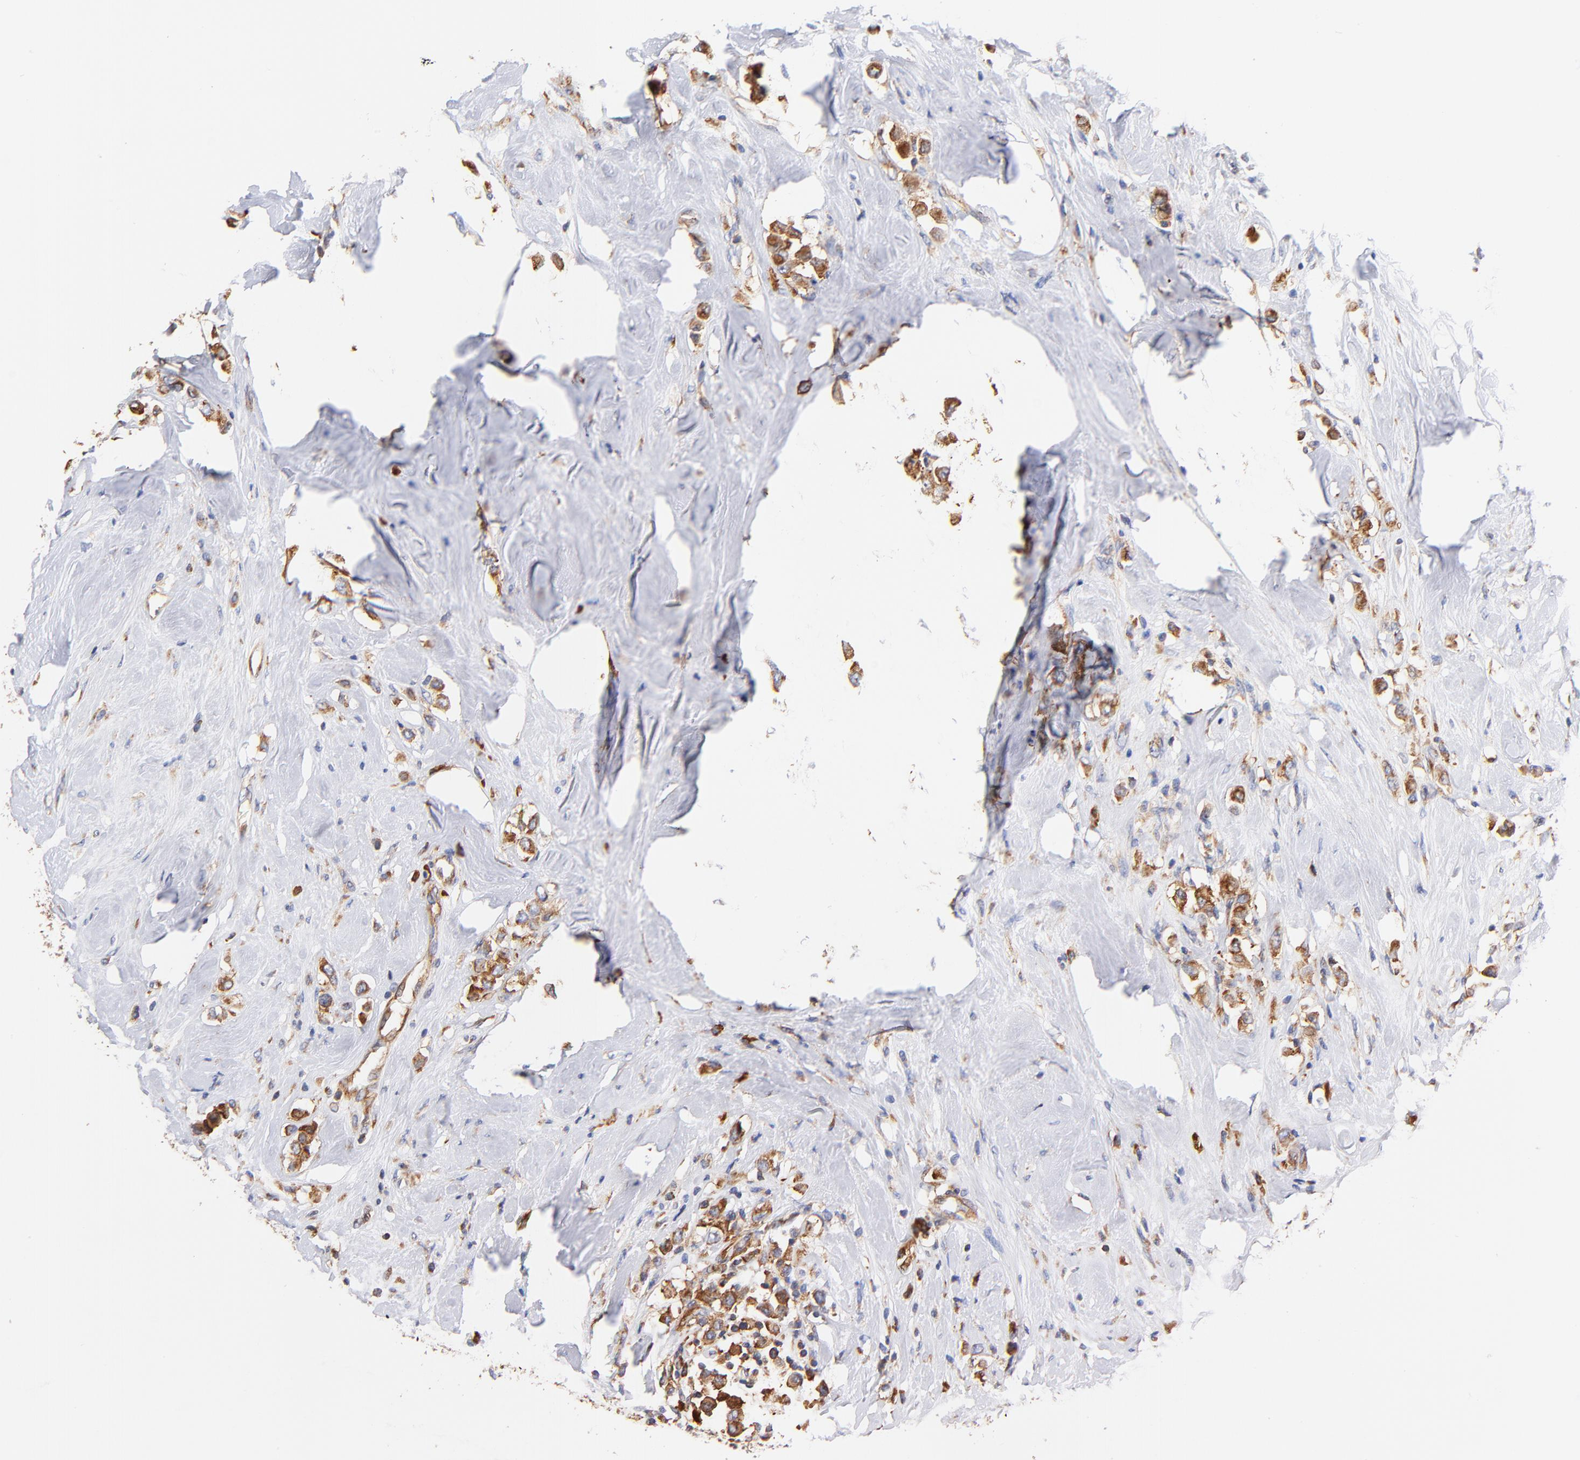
{"staining": {"intensity": "strong", "quantity": ">75%", "location": "cytoplasmic/membranous"}, "tissue": "breast cancer", "cell_type": "Tumor cells", "image_type": "cancer", "snomed": [{"axis": "morphology", "description": "Duct carcinoma"}, {"axis": "topography", "description": "Breast"}], "caption": "High-magnification brightfield microscopy of breast infiltrating ductal carcinoma stained with DAB (brown) and counterstained with hematoxylin (blue). tumor cells exhibit strong cytoplasmic/membranous positivity is present in approximately>75% of cells. The staining was performed using DAB, with brown indicating positive protein expression. Nuclei are stained blue with hematoxylin.", "gene": "RPL27", "patient": {"sex": "female", "age": 61}}